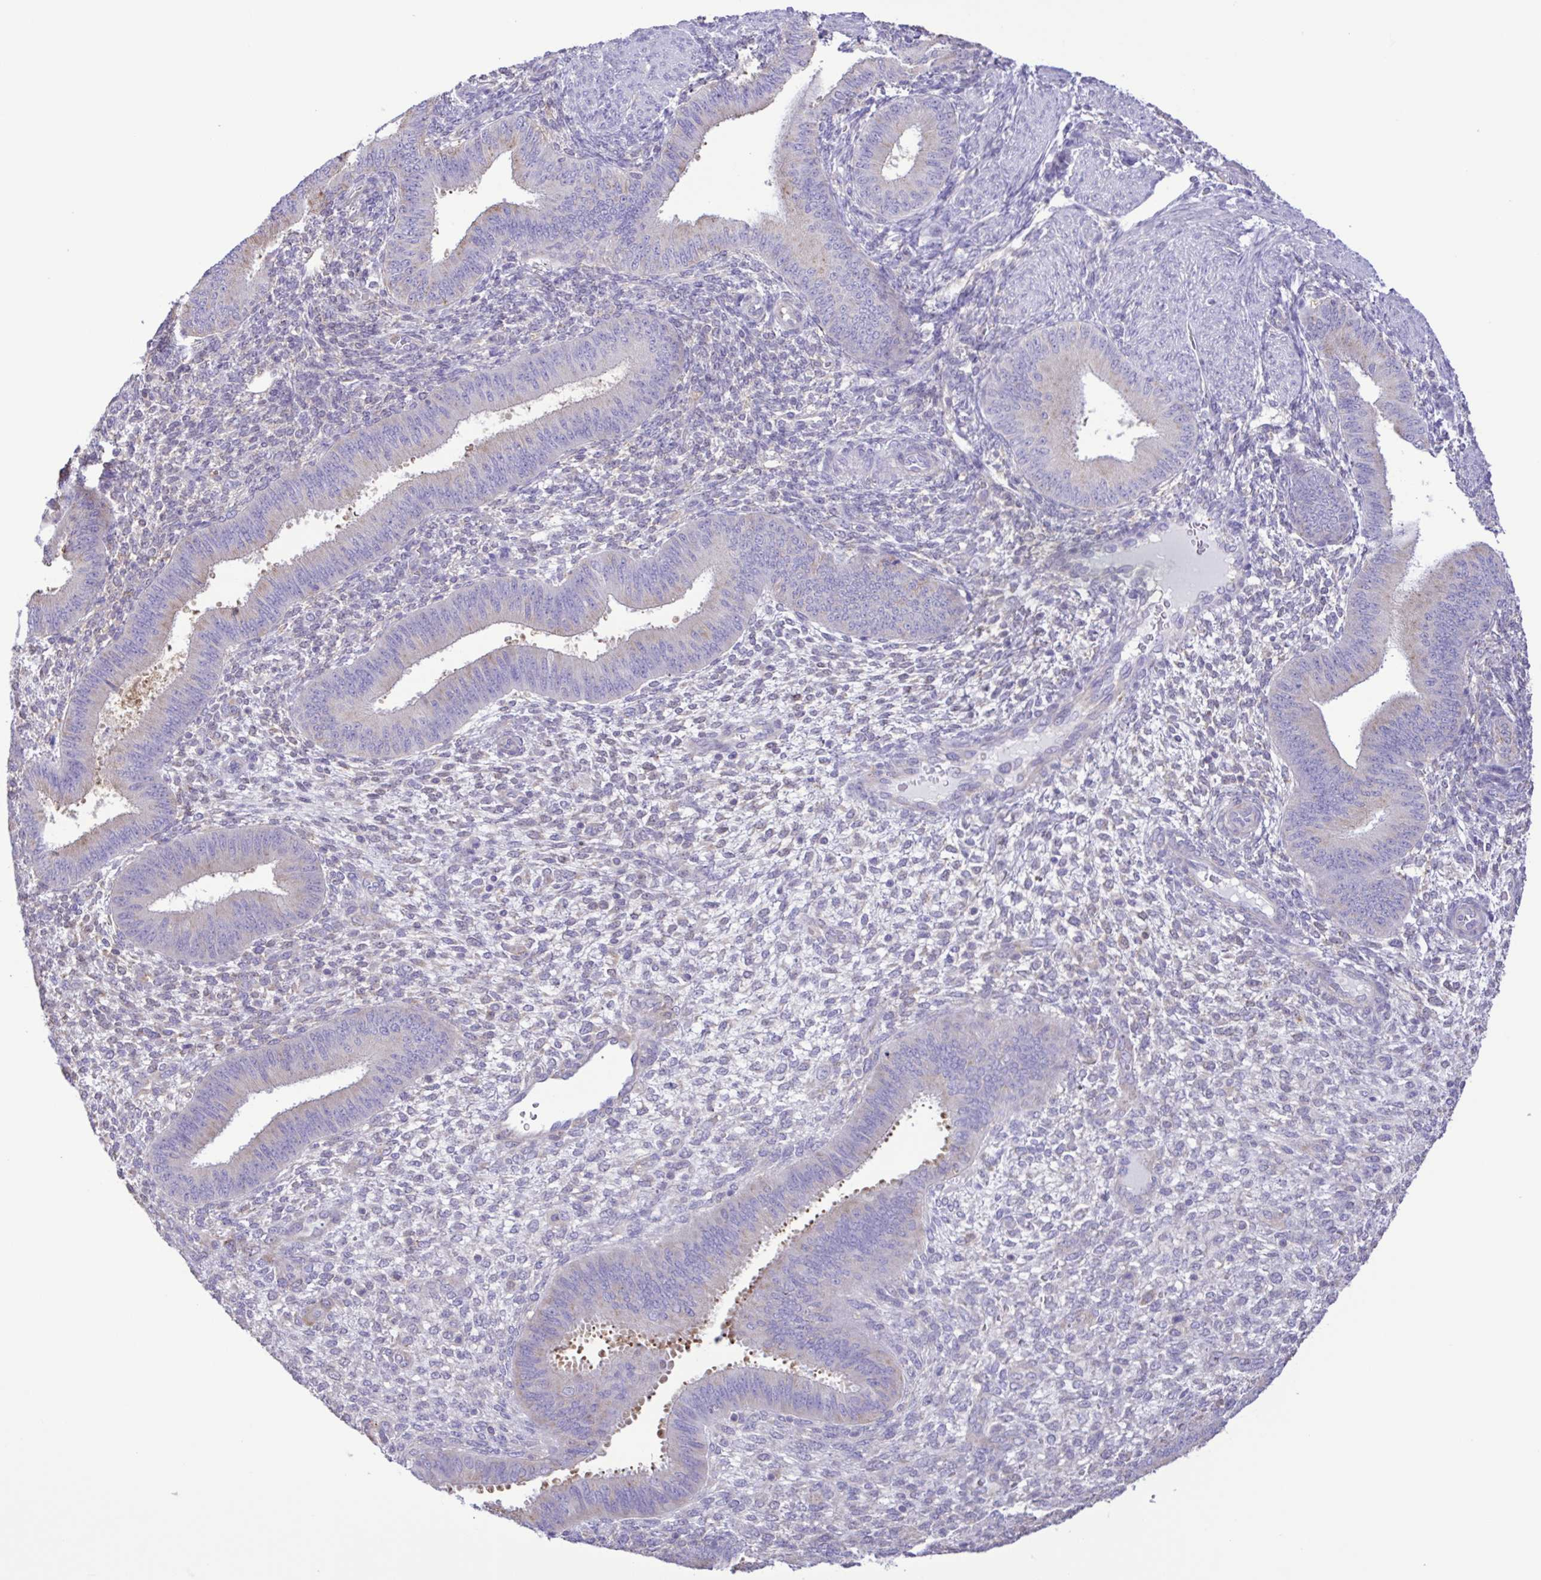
{"staining": {"intensity": "negative", "quantity": "none", "location": "none"}, "tissue": "endometrium", "cell_type": "Cells in endometrial stroma", "image_type": "normal", "snomed": [{"axis": "morphology", "description": "Normal tissue, NOS"}, {"axis": "topography", "description": "Endometrium"}], "caption": "A high-resolution photomicrograph shows immunohistochemistry staining of normal endometrium, which reveals no significant expression in cells in endometrial stroma. Nuclei are stained in blue.", "gene": "CYP17A1", "patient": {"sex": "female", "age": 39}}